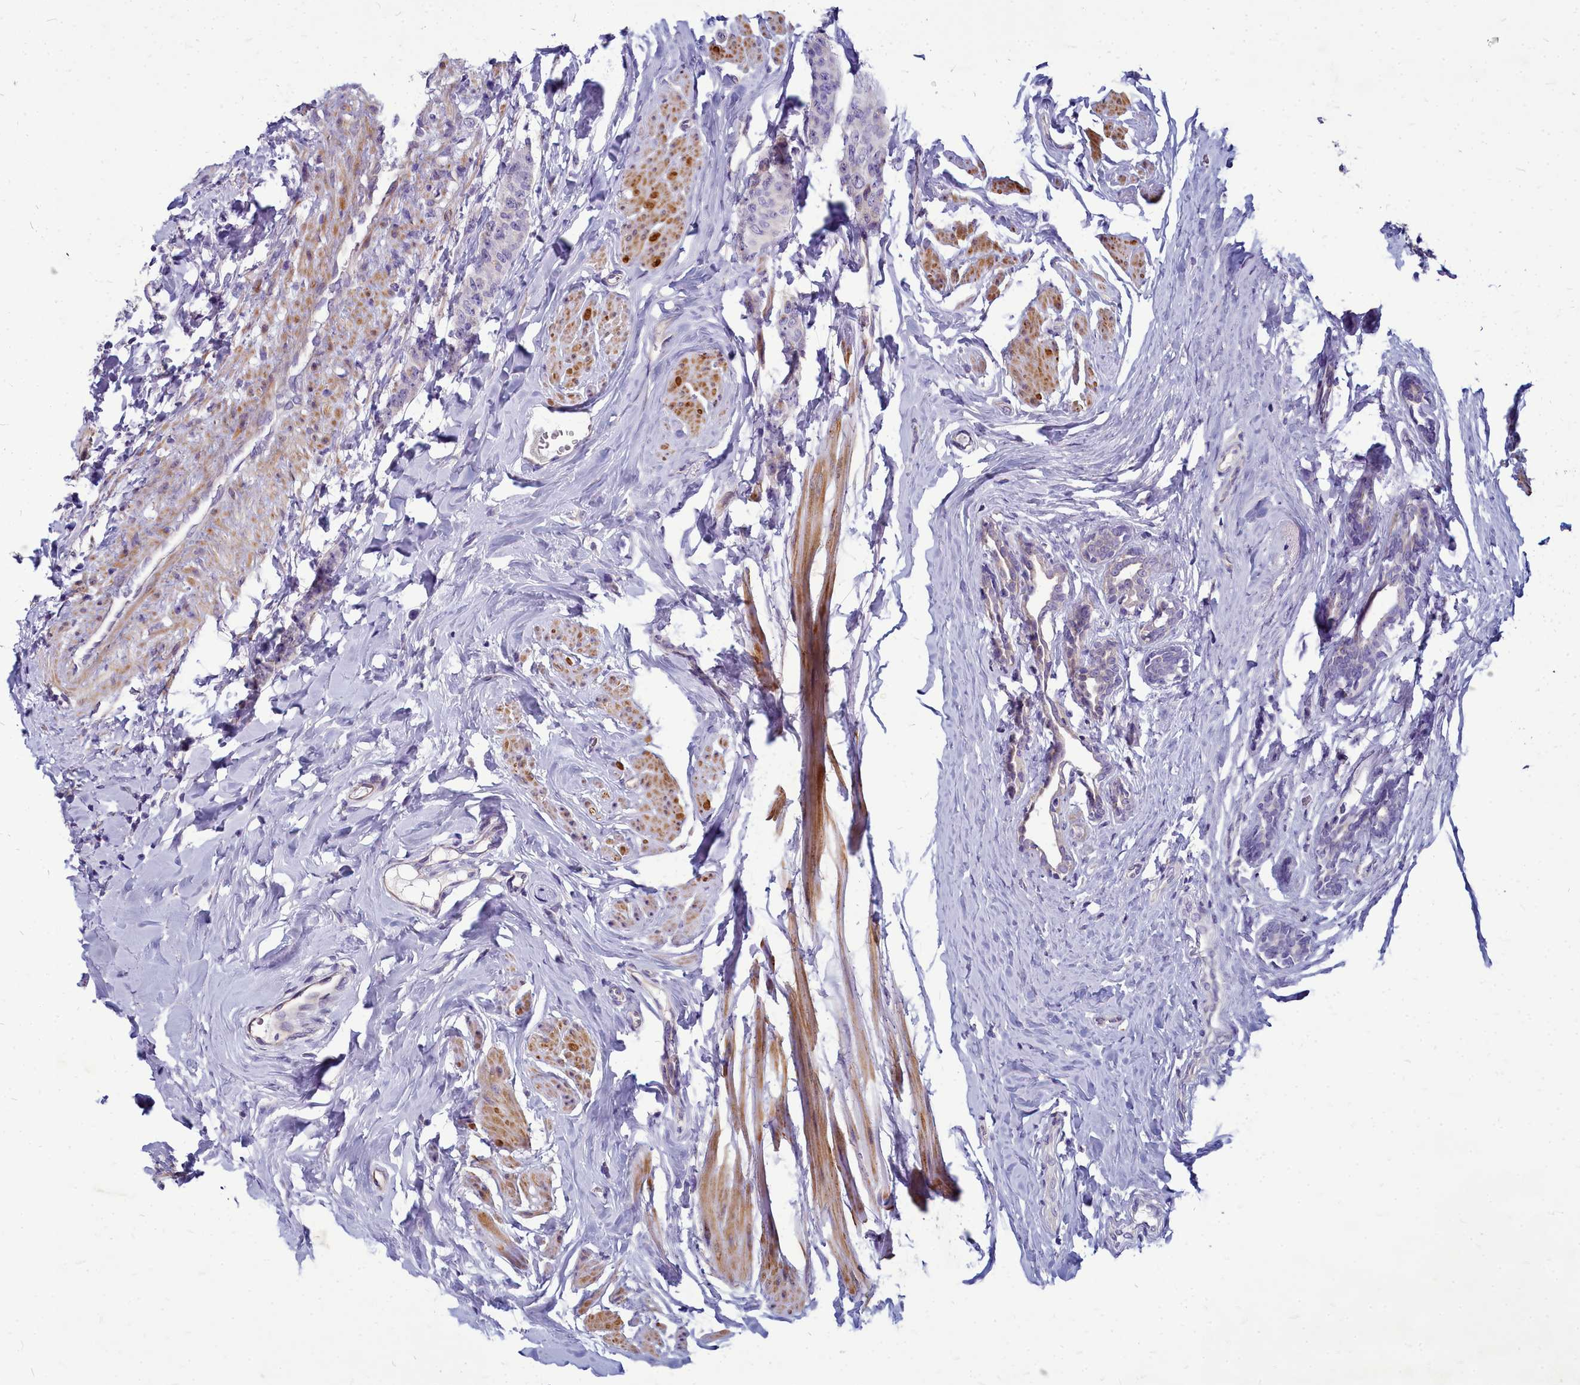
{"staining": {"intensity": "negative", "quantity": "none", "location": "none"}, "tissue": "breast cancer", "cell_type": "Tumor cells", "image_type": "cancer", "snomed": [{"axis": "morphology", "description": "Duct carcinoma"}, {"axis": "topography", "description": "Breast"}], "caption": "Image shows no significant protein expression in tumor cells of infiltrating ductal carcinoma (breast).", "gene": "SMPD4", "patient": {"sex": "female", "age": 40}}